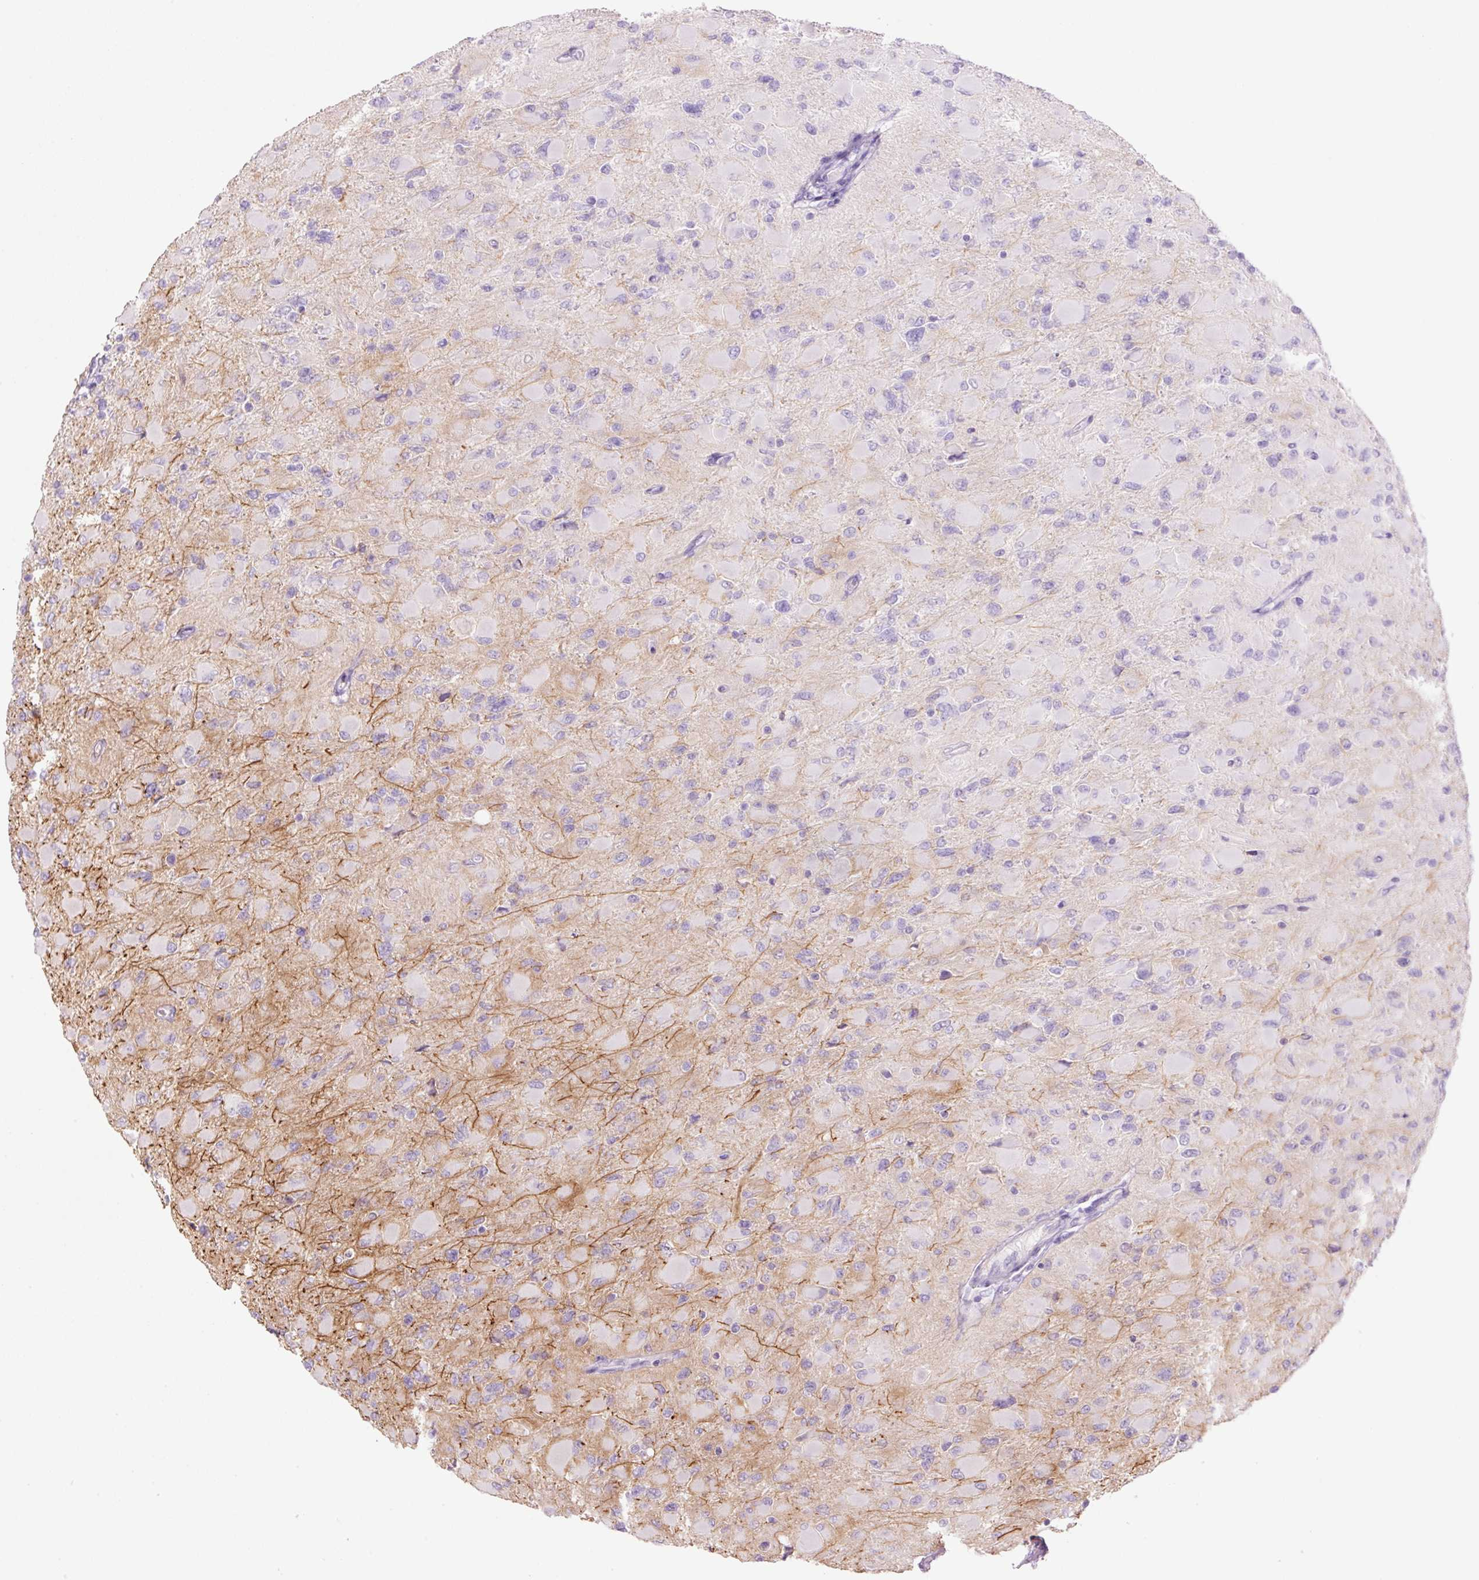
{"staining": {"intensity": "negative", "quantity": "none", "location": "none"}, "tissue": "glioma", "cell_type": "Tumor cells", "image_type": "cancer", "snomed": [{"axis": "morphology", "description": "Glioma, malignant, High grade"}, {"axis": "topography", "description": "Cerebral cortex"}], "caption": "Micrograph shows no significant protein staining in tumor cells of malignant glioma (high-grade).", "gene": "SLC1A4", "patient": {"sex": "female", "age": 36}}